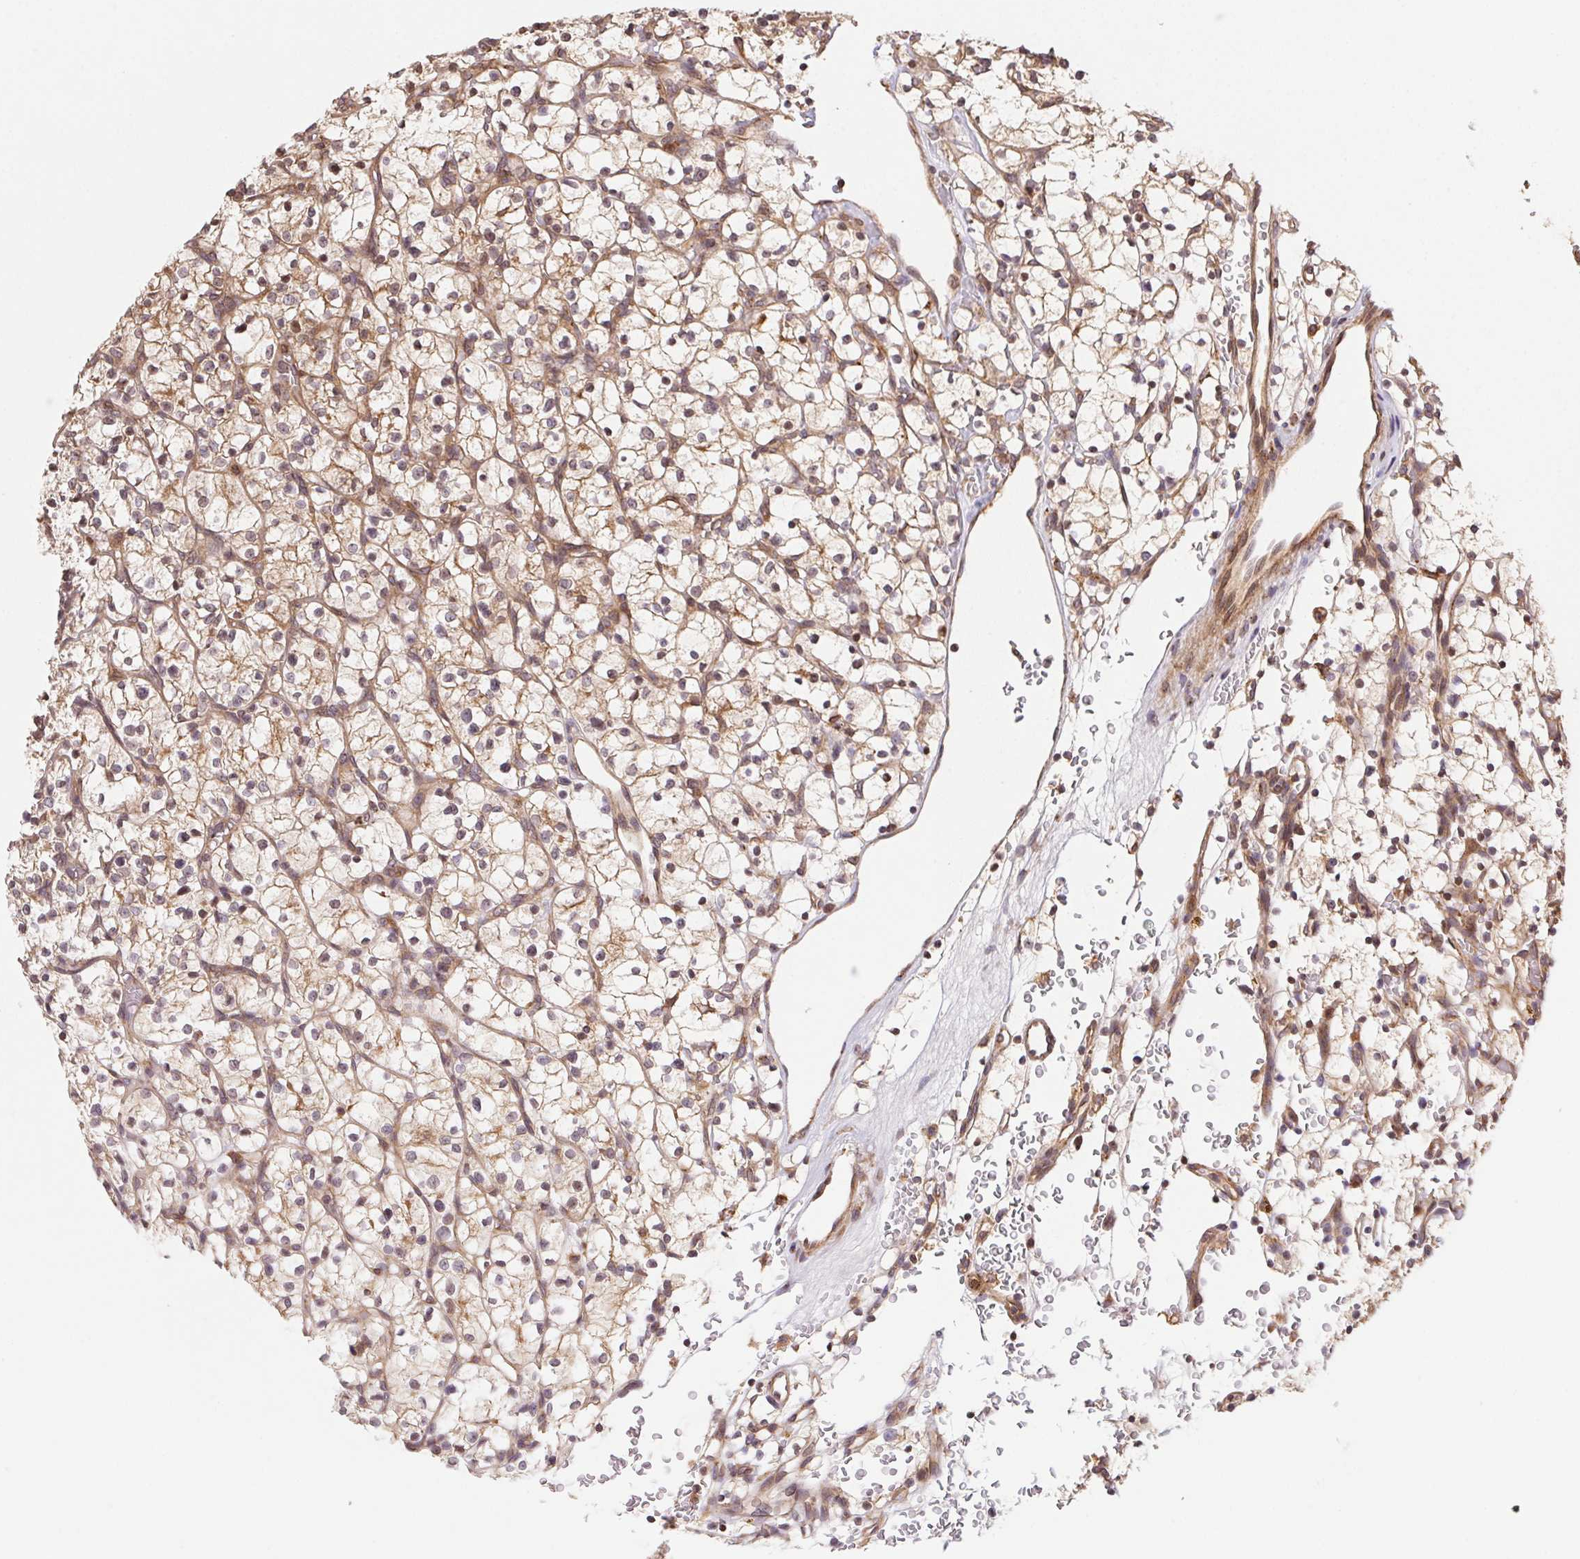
{"staining": {"intensity": "weak", "quantity": ">75%", "location": "cytoplasmic/membranous"}, "tissue": "renal cancer", "cell_type": "Tumor cells", "image_type": "cancer", "snomed": [{"axis": "morphology", "description": "Adenocarcinoma, NOS"}, {"axis": "topography", "description": "Kidney"}], "caption": "Immunohistochemical staining of human adenocarcinoma (renal) shows weak cytoplasmic/membranous protein expression in approximately >75% of tumor cells.", "gene": "MEX3D", "patient": {"sex": "female", "age": 64}}